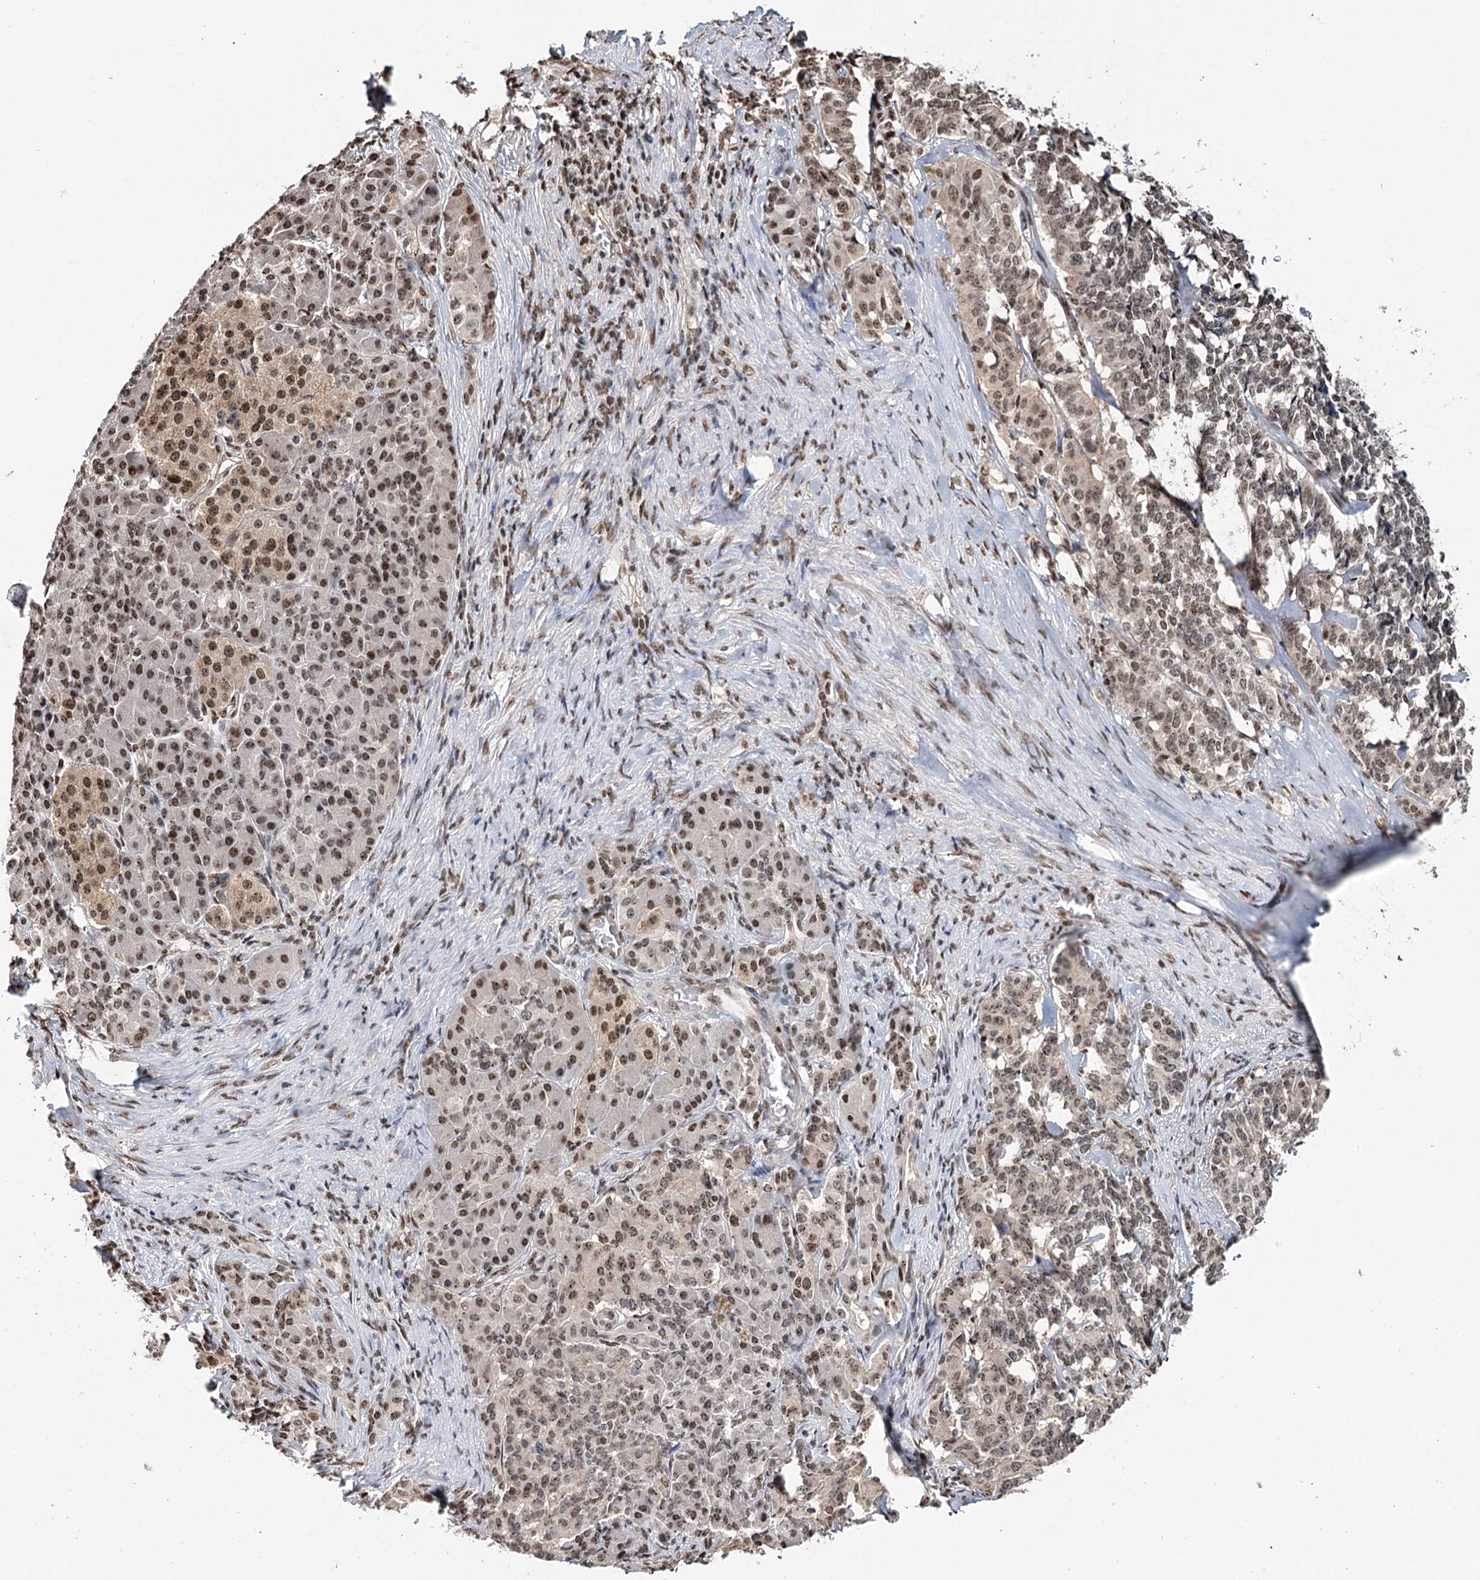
{"staining": {"intensity": "moderate", "quantity": "25%-75%", "location": "nuclear"}, "tissue": "pancreatic cancer", "cell_type": "Tumor cells", "image_type": "cancer", "snomed": [{"axis": "morphology", "description": "Adenocarcinoma, NOS"}, {"axis": "topography", "description": "Pancreas"}], "caption": "About 25%-75% of tumor cells in adenocarcinoma (pancreatic) exhibit moderate nuclear protein expression as visualized by brown immunohistochemical staining.", "gene": "RPS27A", "patient": {"sex": "female", "age": 74}}